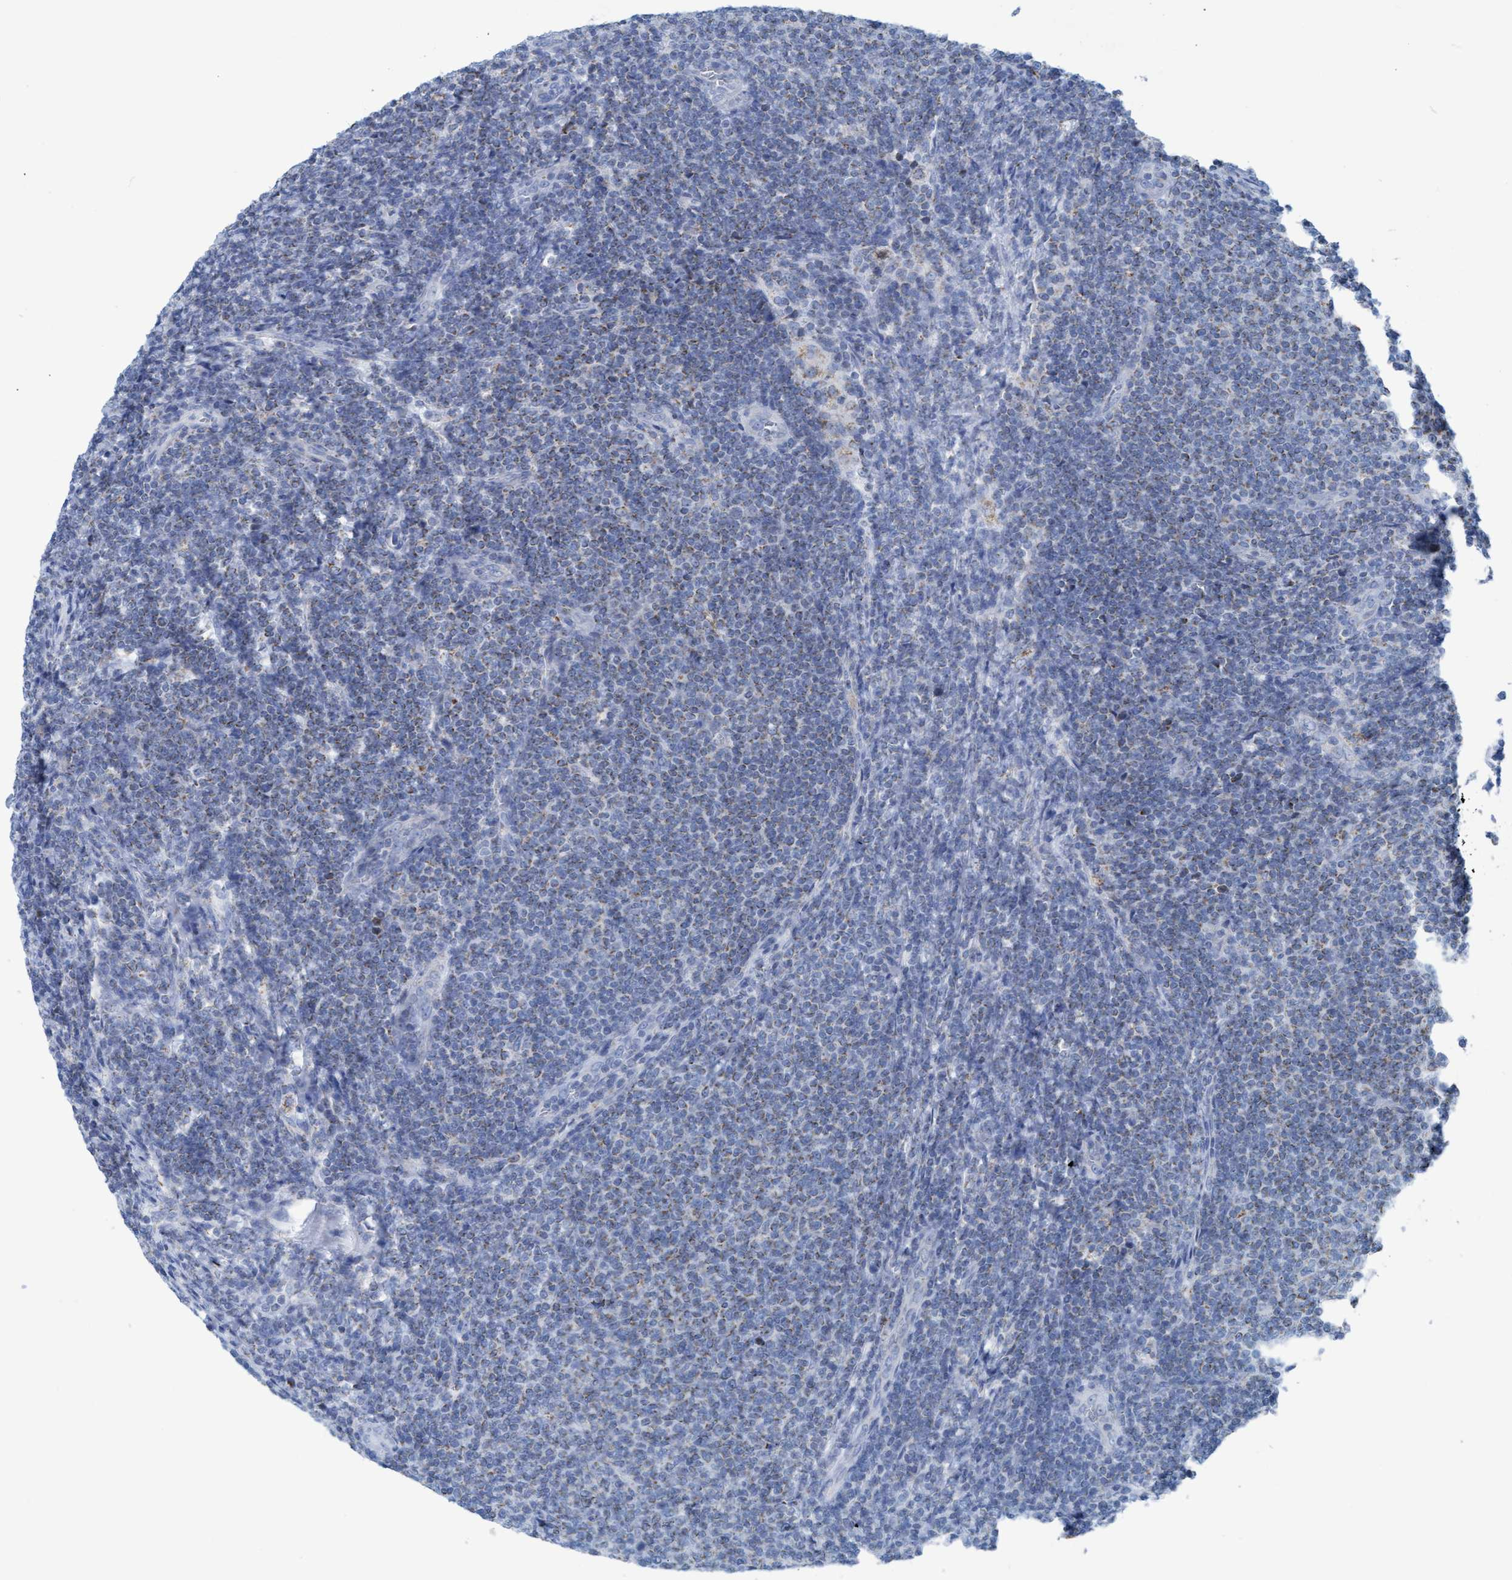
{"staining": {"intensity": "weak", "quantity": "<25%", "location": "cytoplasmic/membranous"}, "tissue": "lymphoma", "cell_type": "Tumor cells", "image_type": "cancer", "snomed": [{"axis": "morphology", "description": "Malignant lymphoma, non-Hodgkin's type, Low grade"}, {"axis": "topography", "description": "Lymph node"}], "caption": "Lymphoma stained for a protein using IHC shows no staining tumor cells.", "gene": "GGA3", "patient": {"sex": "male", "age": 66}}